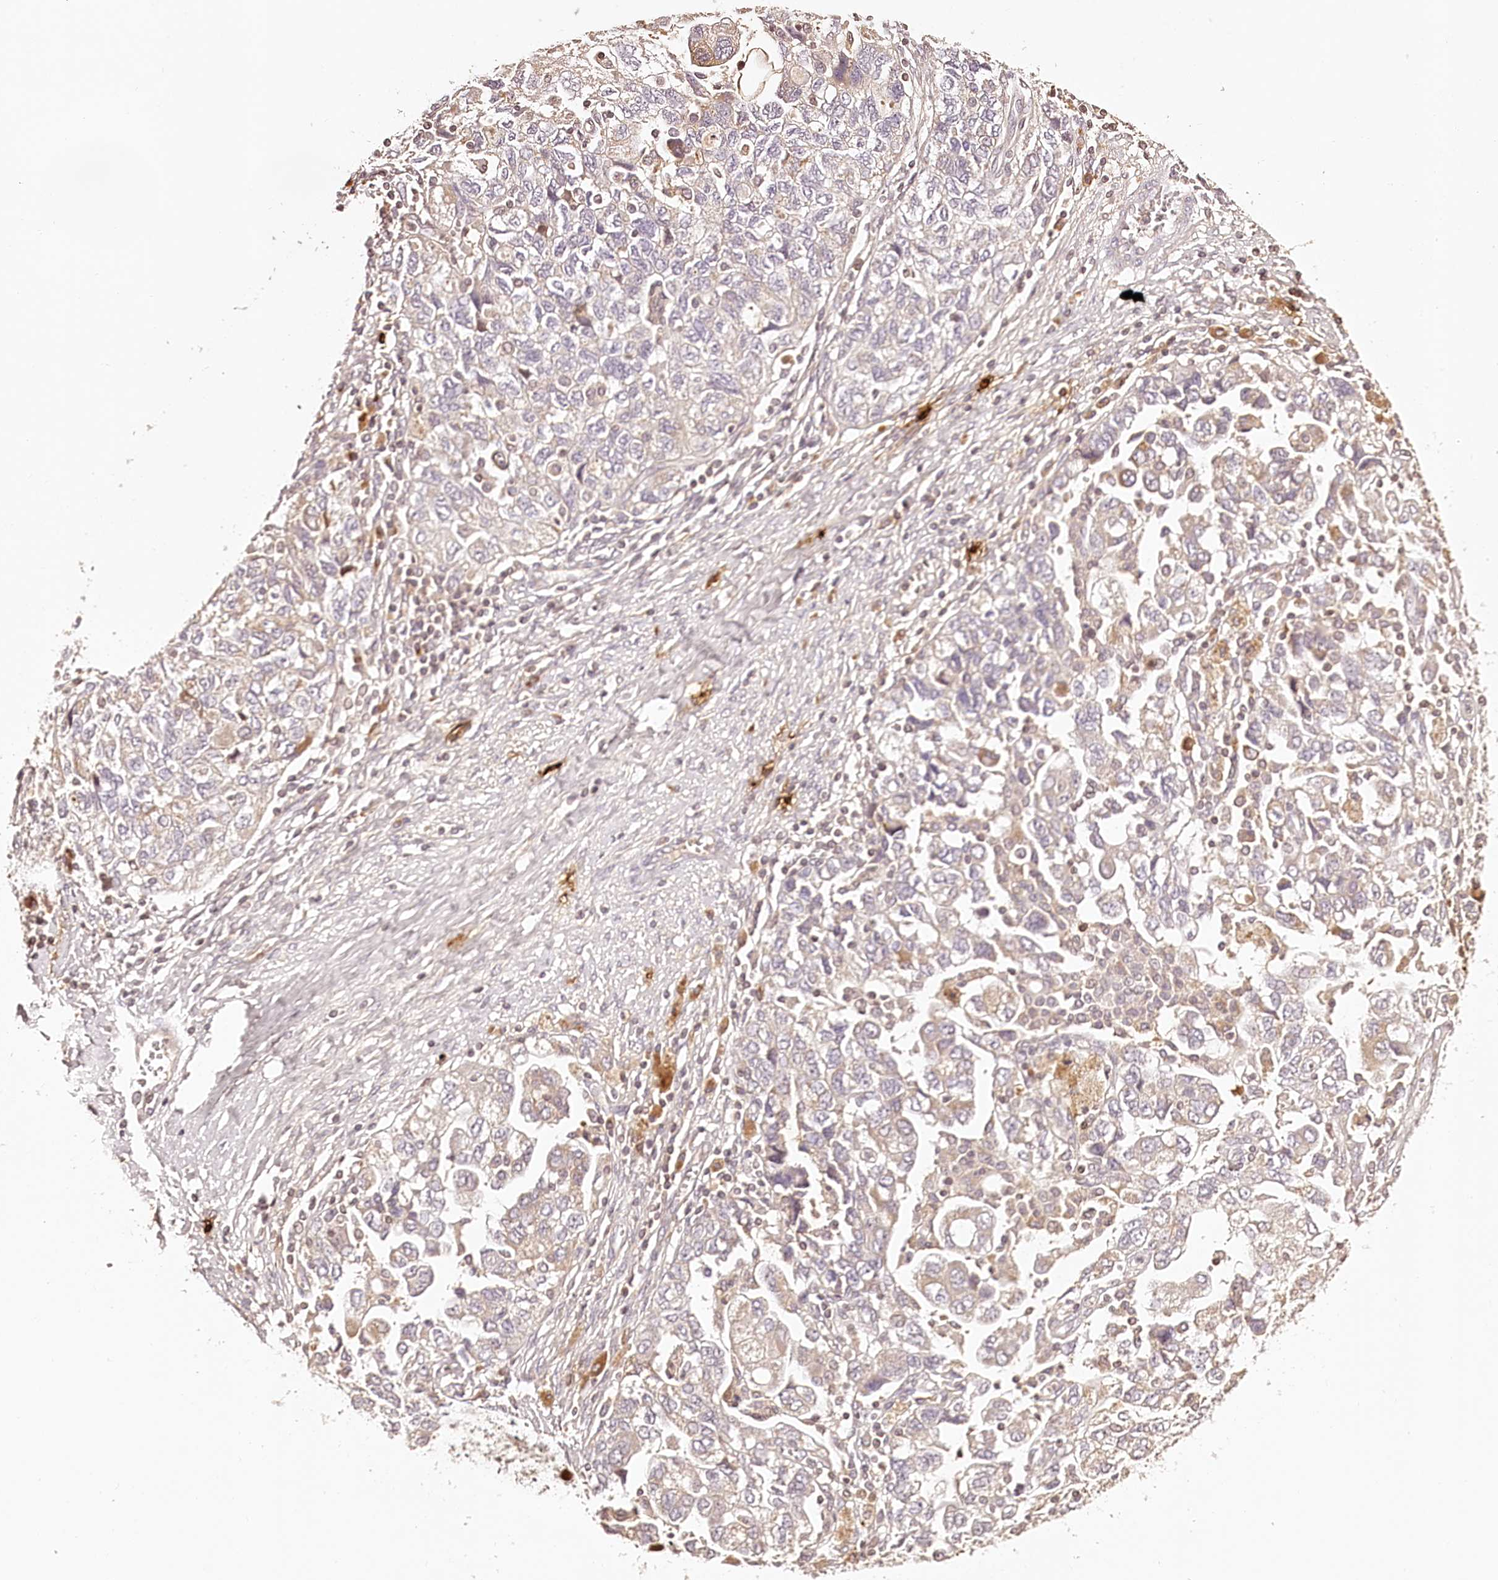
{"staining": {"intensity": "negative", "quantity": "none", "location": "none"}, "tissue": "ovarian cancer", "cell_type": "Tumor cells", "image_type": "cancer", "snomed": [{"axis": "morphology", "description": "Carcinoma, NOS"}, {"axis": "morphology", "description": "Cystadenocarcinoma, serous, NOS"}, {"axis": "topography", "description": "Ovary"}], "caption": "The micrograph exhibits no significant expression in tumor cells of carcinoma (ovarian).", "gene": "SYNGR1", "patient": {"sex": "female", "age": 69}}